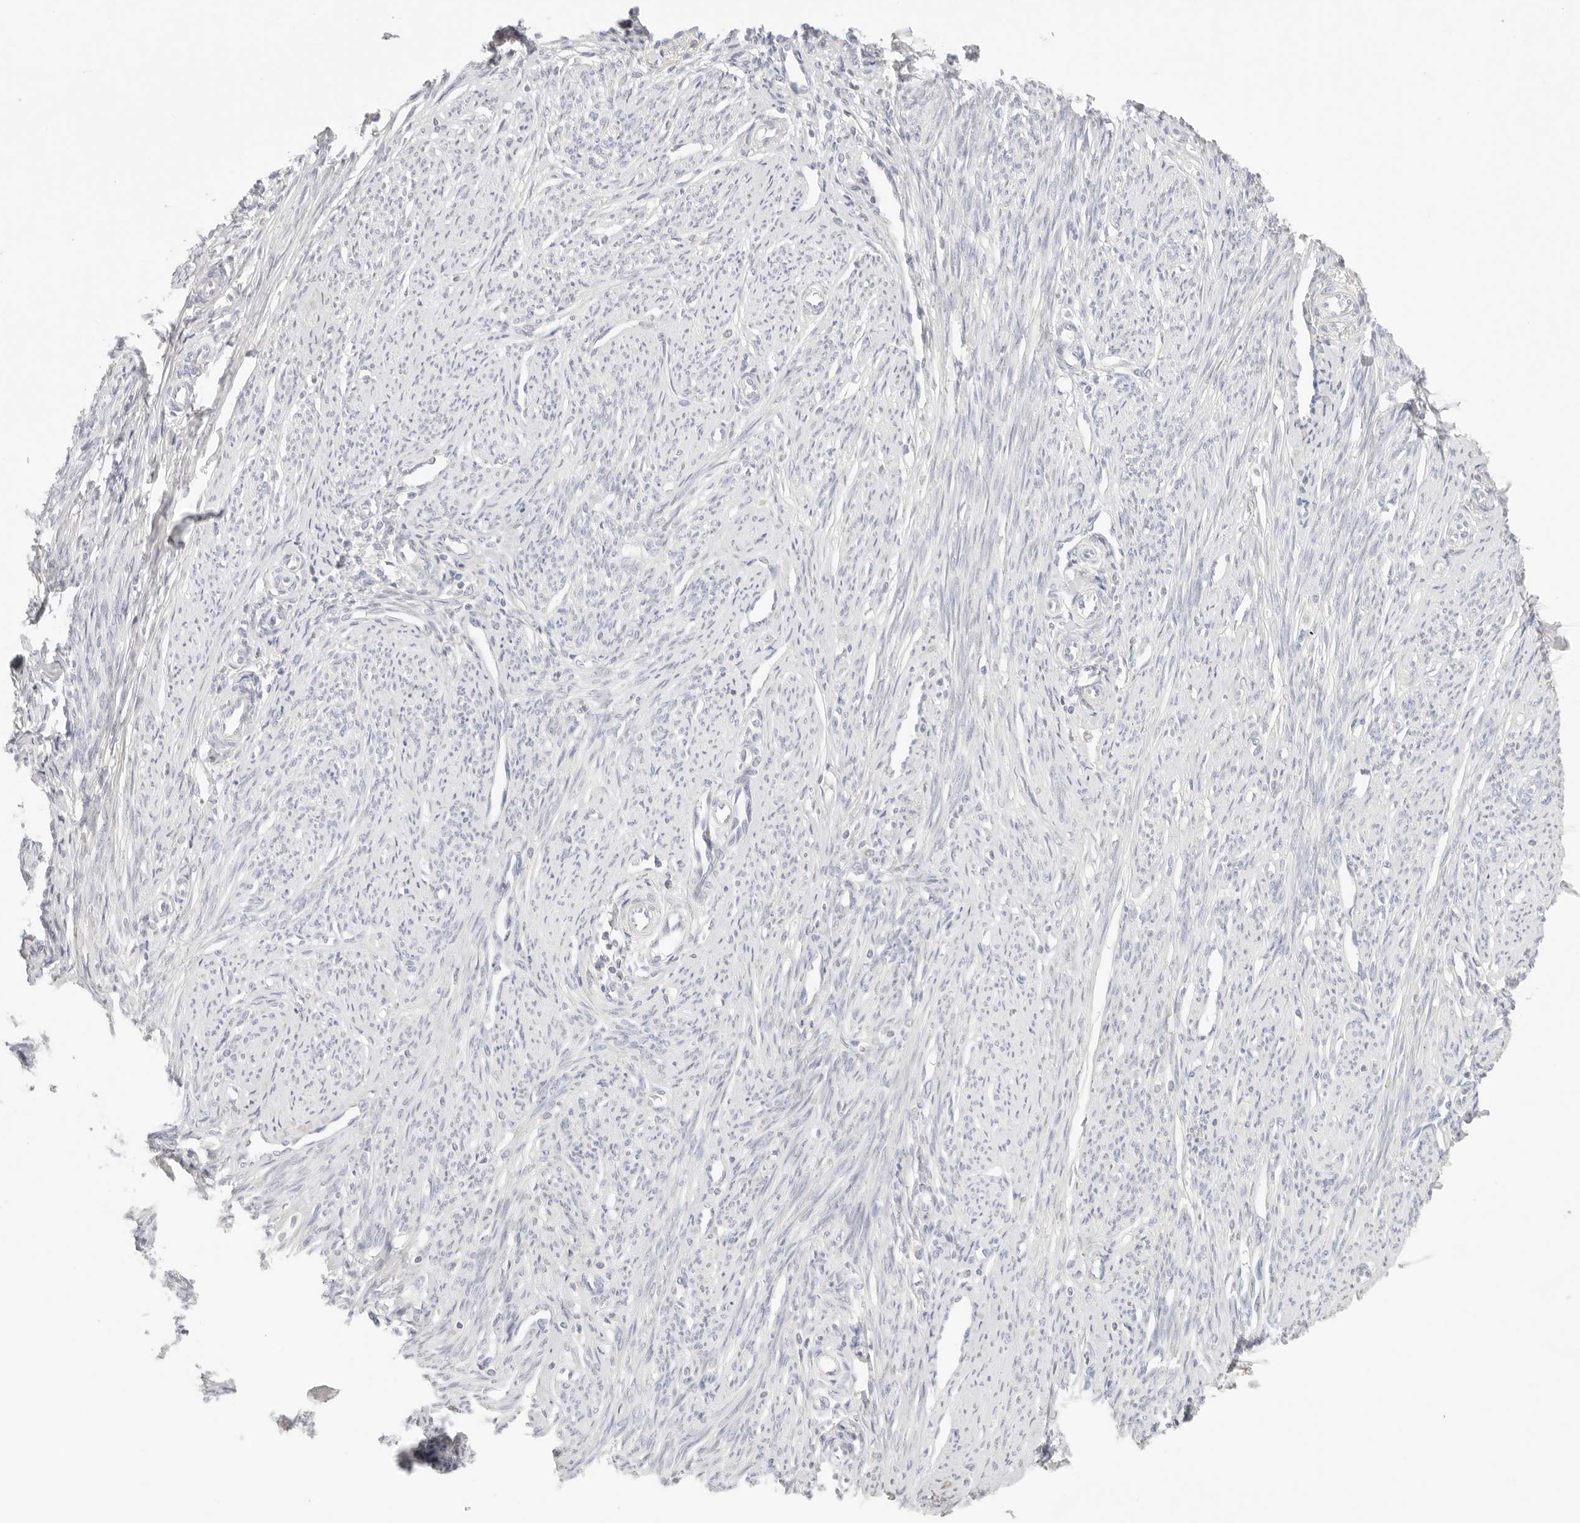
{"staining": {"intensity": "negative", "quantity": "none", "location": "none"}, "tissue": "endometrium", "cell_type": "Cells in endometrial stroma", "image_type": "normal", "snomed": [{"axis": "morphology", "description": "Normal tissue, NOS"}, {"axis": "topography", "description": "Endometrium"}], "caption": "IHC micrograph of benign endometrium: endometrium stained with DAB (3,3'-diaminobenzidine) exhibits no significant protein expression in cells in endometrial stroma.", "gene": "CEP120", "patient": {"sex": "female", "age": 56}}